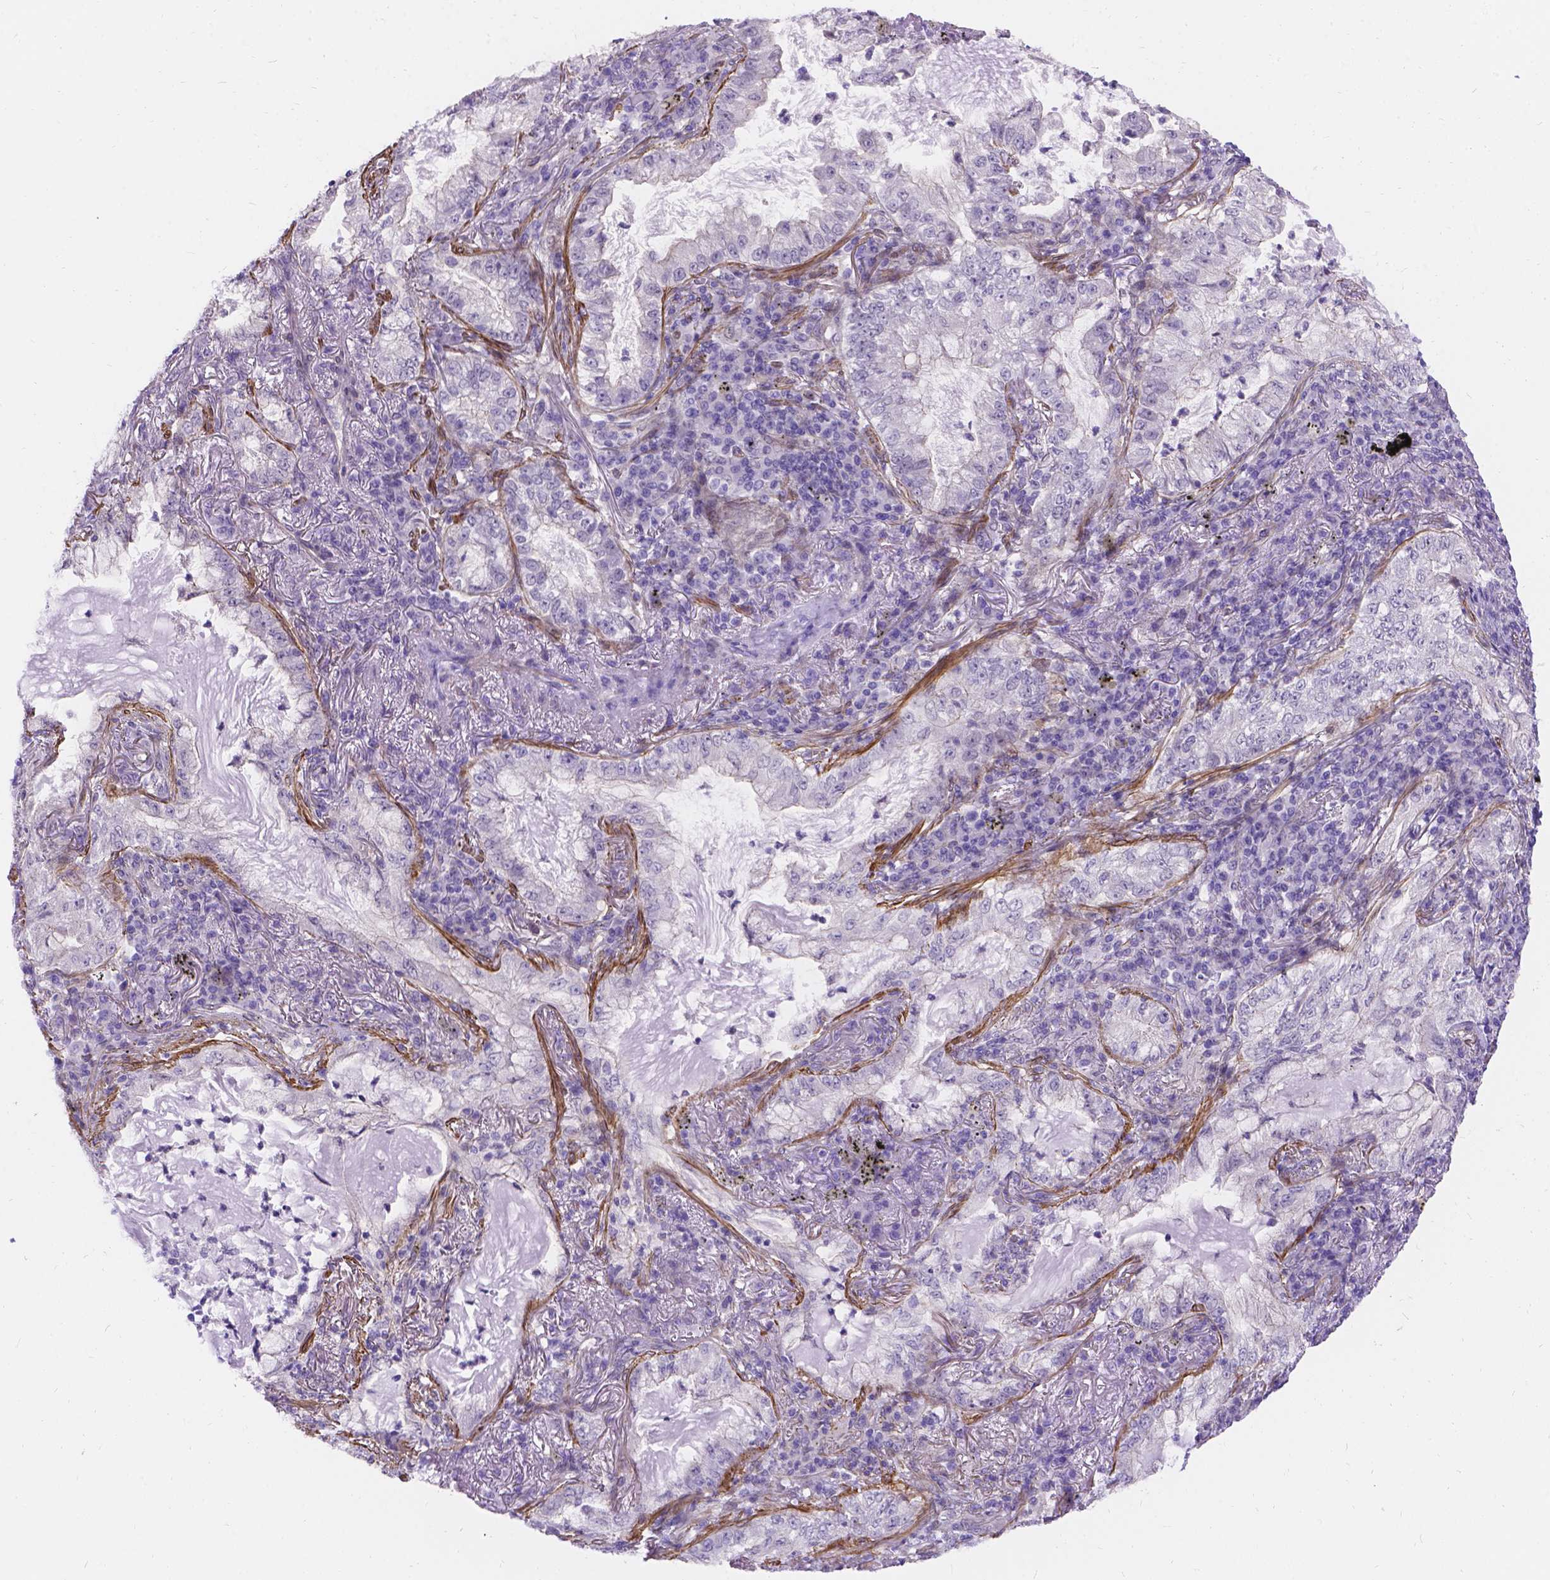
{"staining": {"intensity": "negative", "quantity": "none", "location": "none"}, "tissue": "lung cancer", "cell_type": "Tumor cells", "image_type": "cancer", "snomed": [{"axis": "morphology", "description": "Adenocarcinoma, NOS"}, {"axis": "topography", "description": "Lung"}], "caption": "Image shows no protein staining in tumor cells of lung cancer (adenocarcinoma) tissue.", "gene": "PALS1", "patient": {"sex": "female", "age": 73}}